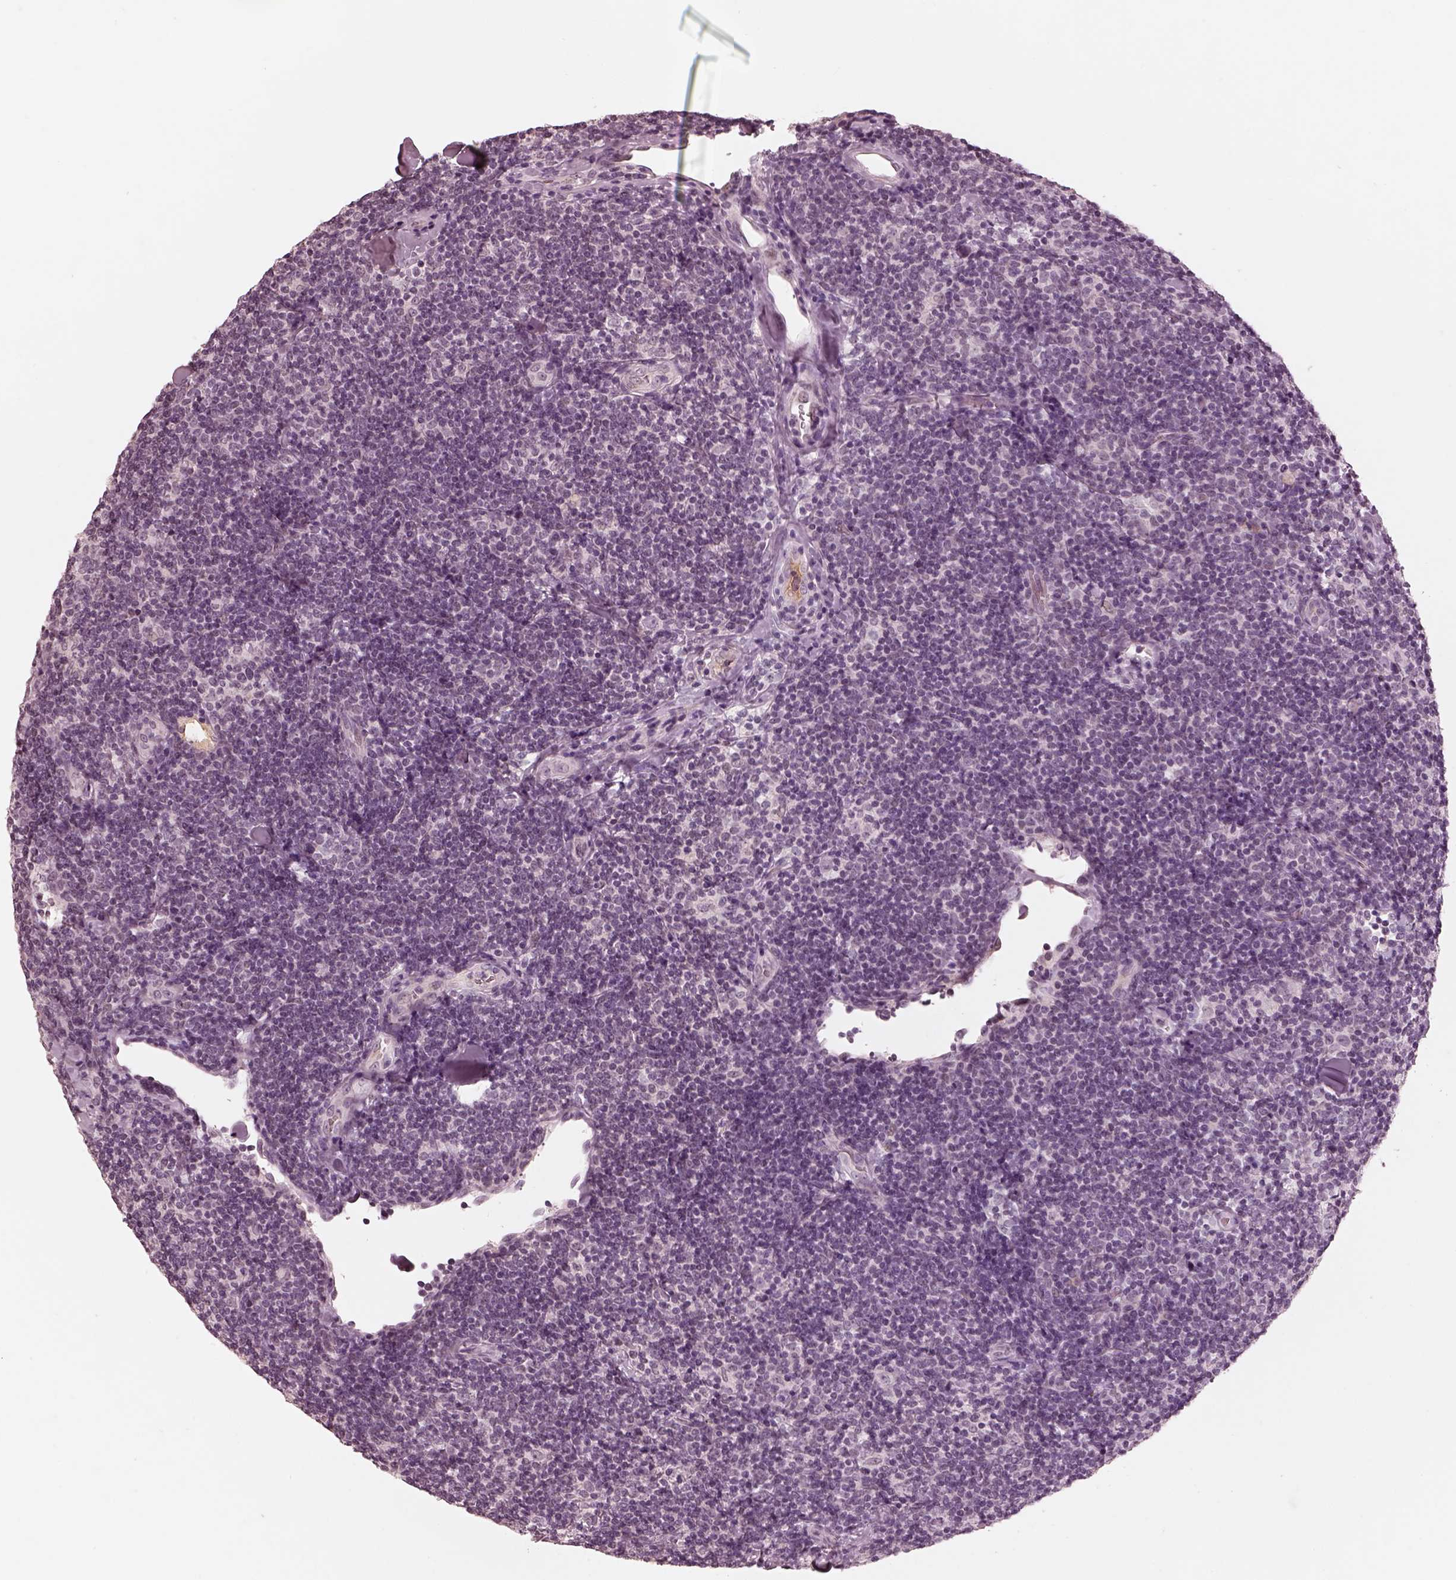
{"staining": {"intensity": "negative", "quantity": "none", "location": "none"}, "tissue": "lymphoma", "cell_type": "Tumor cells", "image_type": "cancer", "snomed": [{"axis": "morphology", "description": "Malignant lymphoma, non-Hodgkin's type, Low grade"}, {"axis": "topography", "description": "Lymph node"}], "caption": "High magnification brightfield microscopy of malignant lymphoma, non-Hodgkin's type (low-grade) stained with DAB (brown) and counterstained with hematoxylin (blue): tumor cells show no significant staining.", "gene": "KCNA2", "patient": {"sex": "female", "age": 56}}